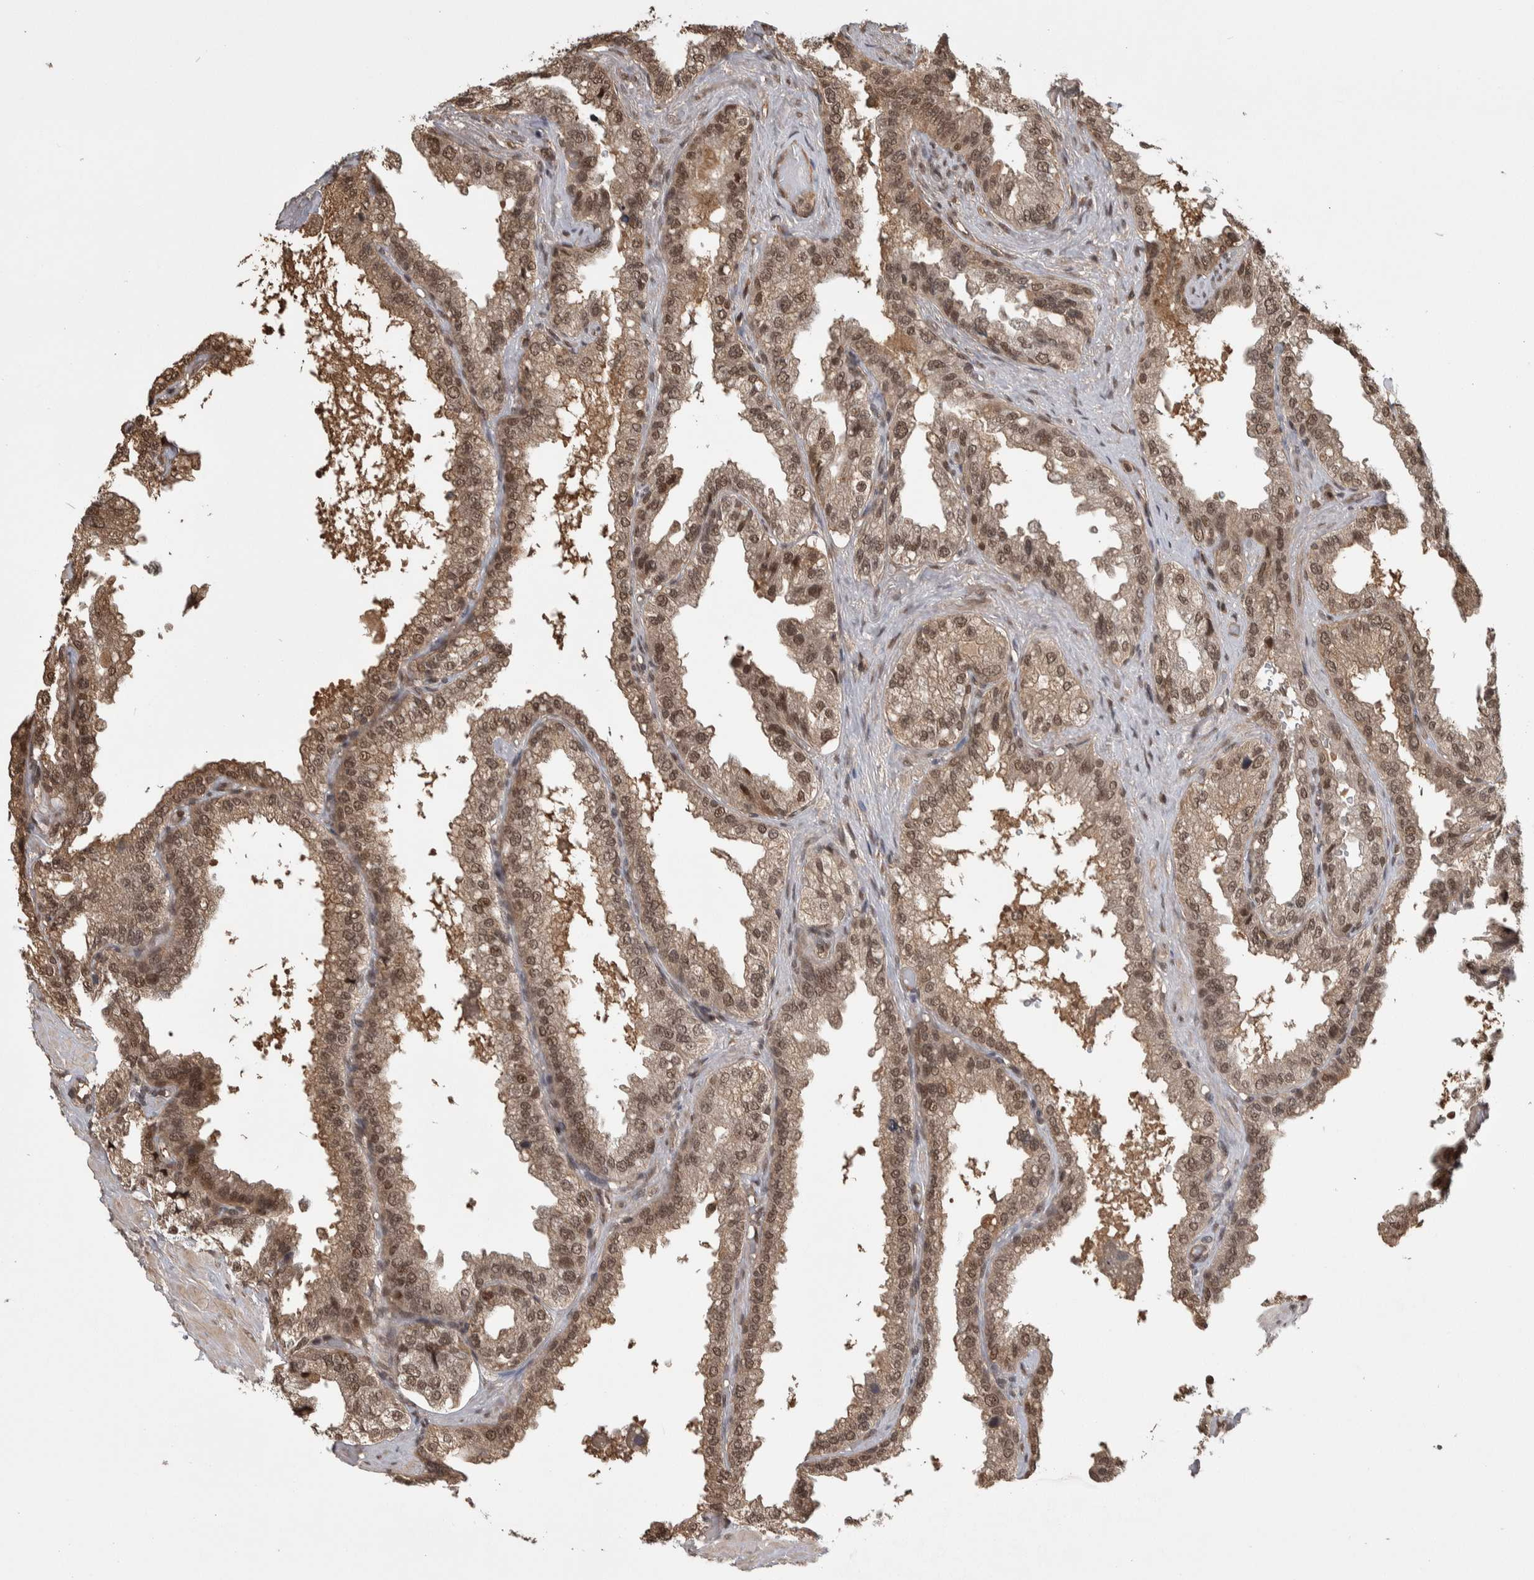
{"staining": {"intensity": "moderate", "quantity": ">75%", "location": "cytoplasmic/membranous,nuclear"}, "tissue": "seminal vesicle", "cell_type": "Glandular cells", "image_type": "normal", "snomed": [{"axis": "morphology", "description": "Normal tissue, NOS"}, {"axis": "topography", "description": "Seminal veicle"}], "caption": "The photomicrograph reveals immunohistochemical staining of normal seminal vesicle. There is moderate cytoplasmic/membranous,nuclear positivity is seen in approximately >75% of glandular cells. The protein is shown in brown color, while the nuclei are stained blue.", "gene": "ZNF592", "patient": {"sex": "male", "age": 68}}